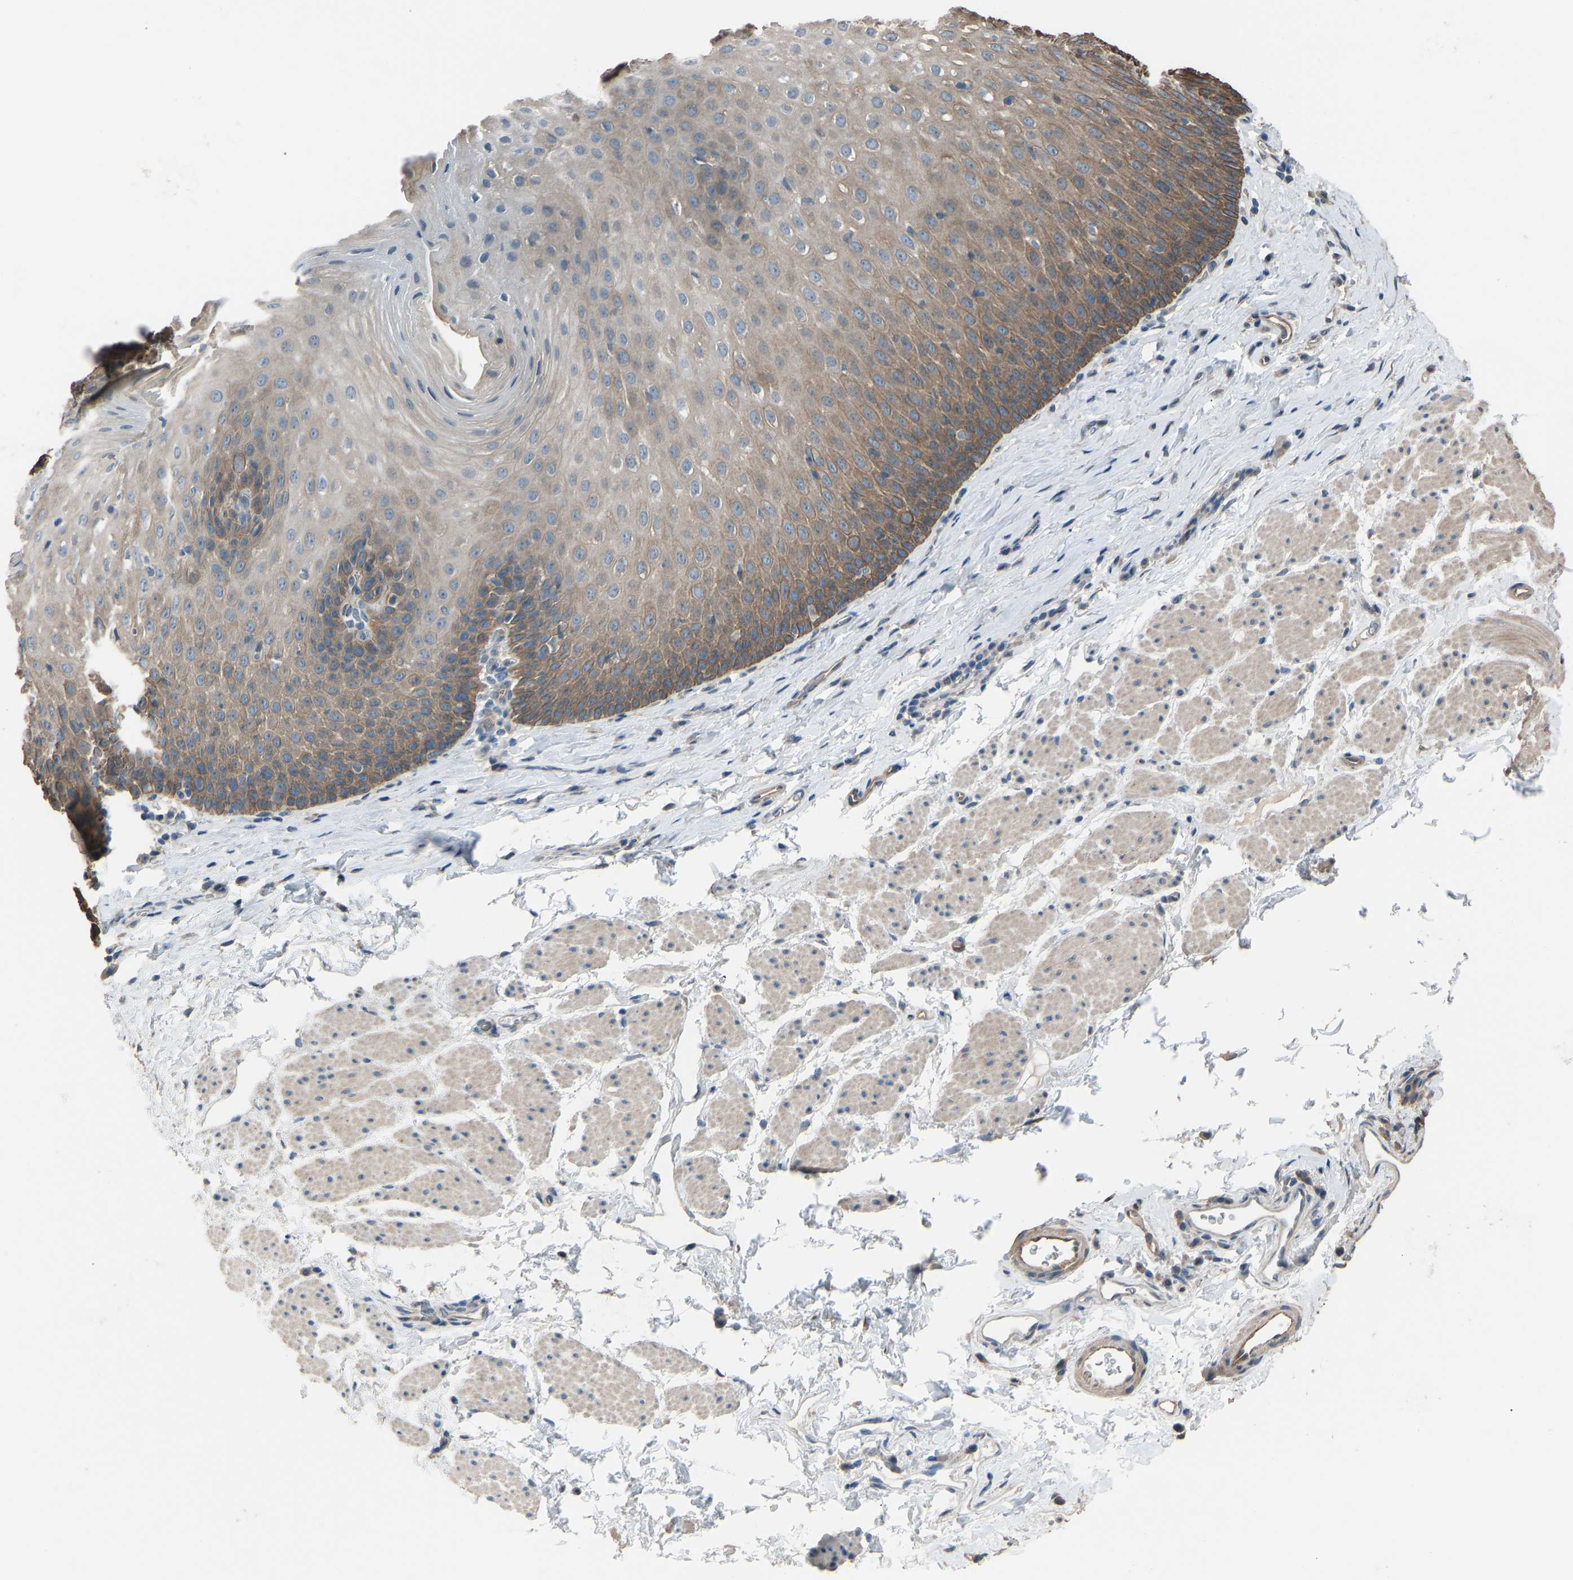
{"staining": {"intensity": "weak", "quantity": "25%-75%", "location": "cytoplasmic/membranous"}, "tissue": "esophagus", "cell_type": "Squamous epithelial cells", "image_type": "normal", "snomed": [{"axis": "morphology", "description": "Normal tissue, NOS"}, {"axis": "topography", "description": "Esophagus"}], "caption": "Protein expression by immunohistochemistry (IHC) exhibits weak cytoplasmic/membranous expression in approximately 25%-75% of squamous epithelial cells in unremarkable esophagus.", "gene": "SLC43A1", "patient": {"sex": "female", "age": 61}}